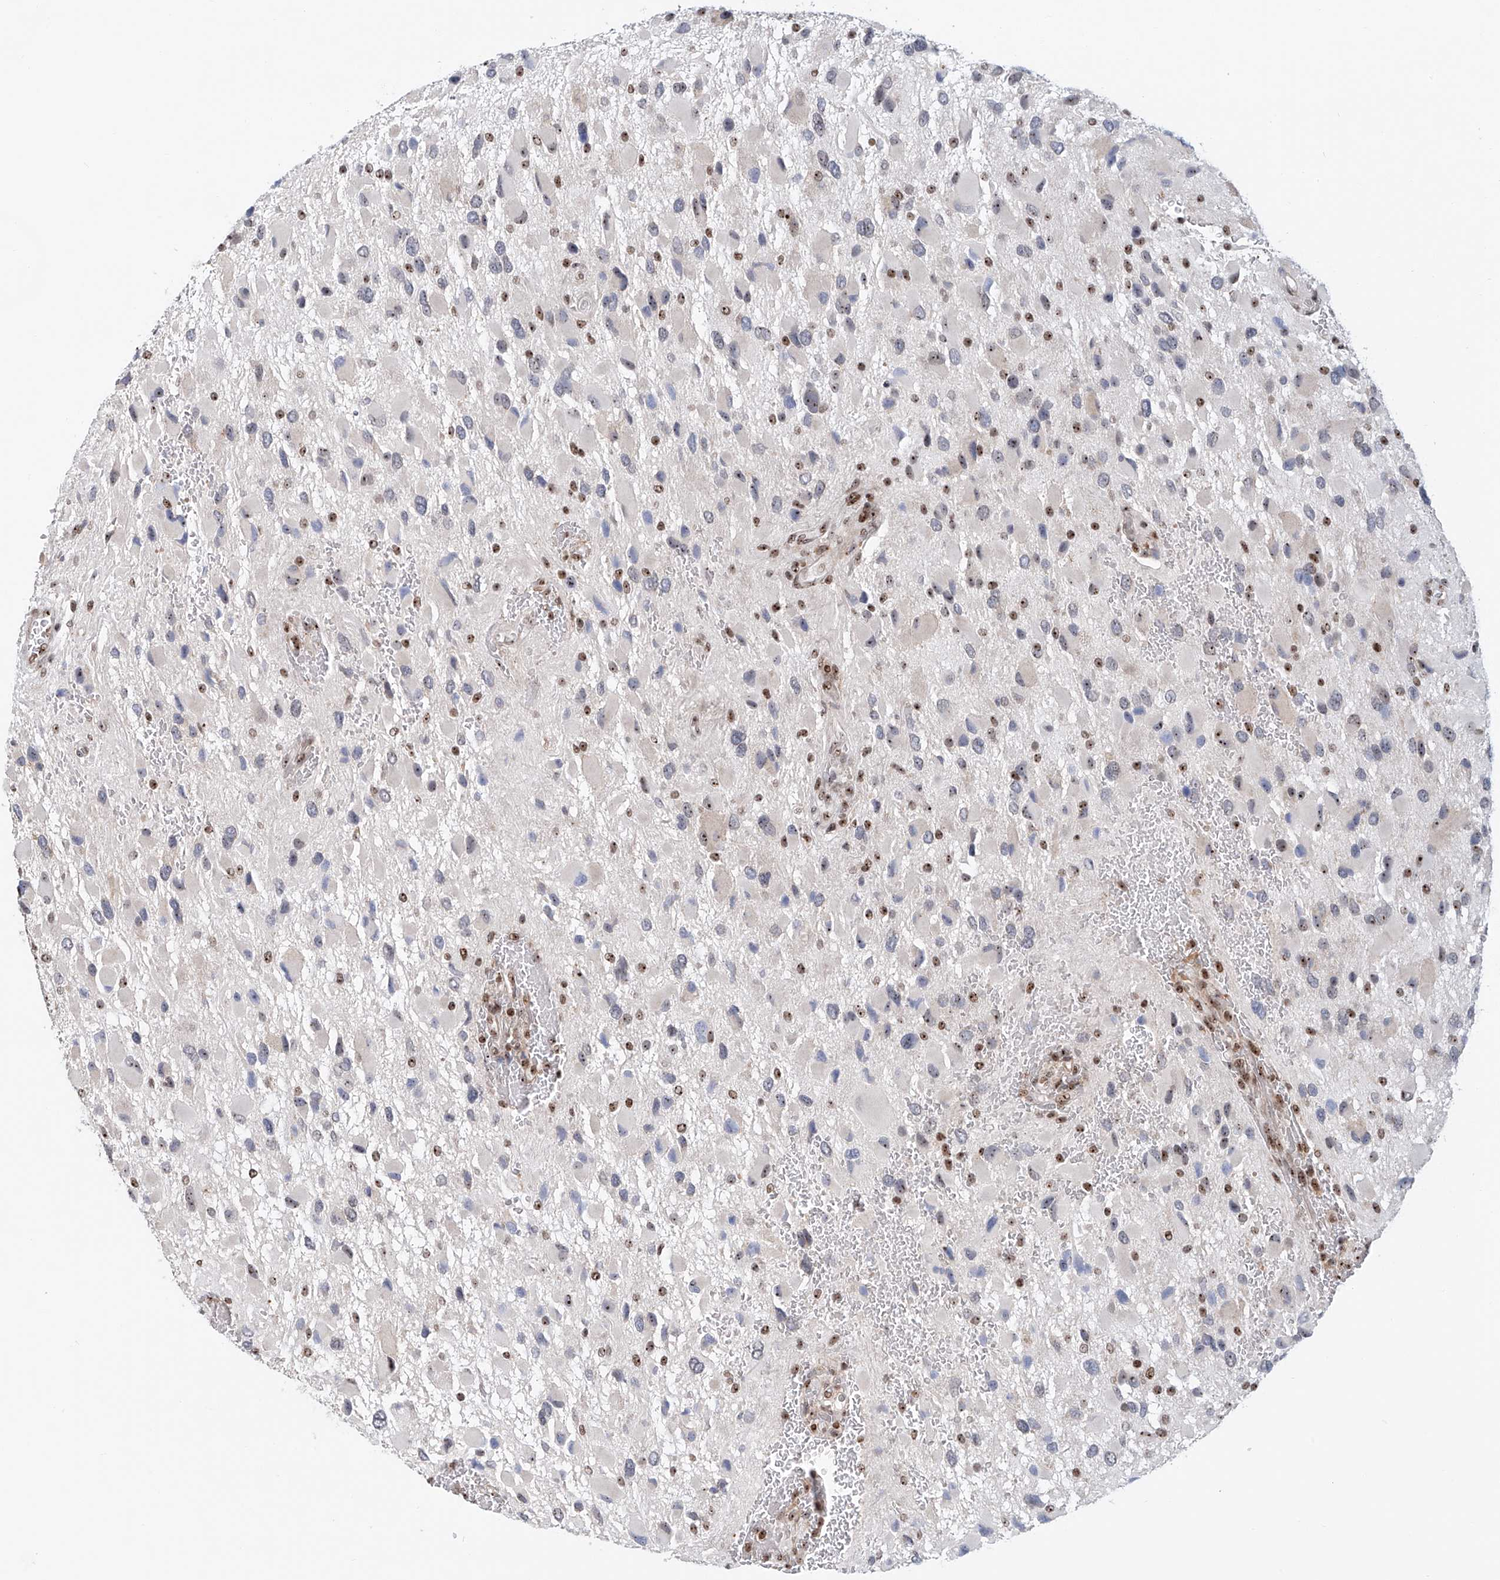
{"staining": {"intensity": "negative", "quantity": "none", "location": "none"}, "tissue": "glioma", "cell_type": "Tumor cells", "image_type": "cancer", "snomed": [{"axis": "morphology", "description": "Glioma, malignant, High grade"}, {"axis": "topography", "description": "Brain"}], "caption": "Immunohistochemistry histopathology image of neoplastic tissue: human glioma stained with DAB (3,3'-diaminobenzidine) exhibits no significant protein positivity in tumor cells.", "gene": "PRUNE2", "patient": {"sex": "male", "age": 53}}